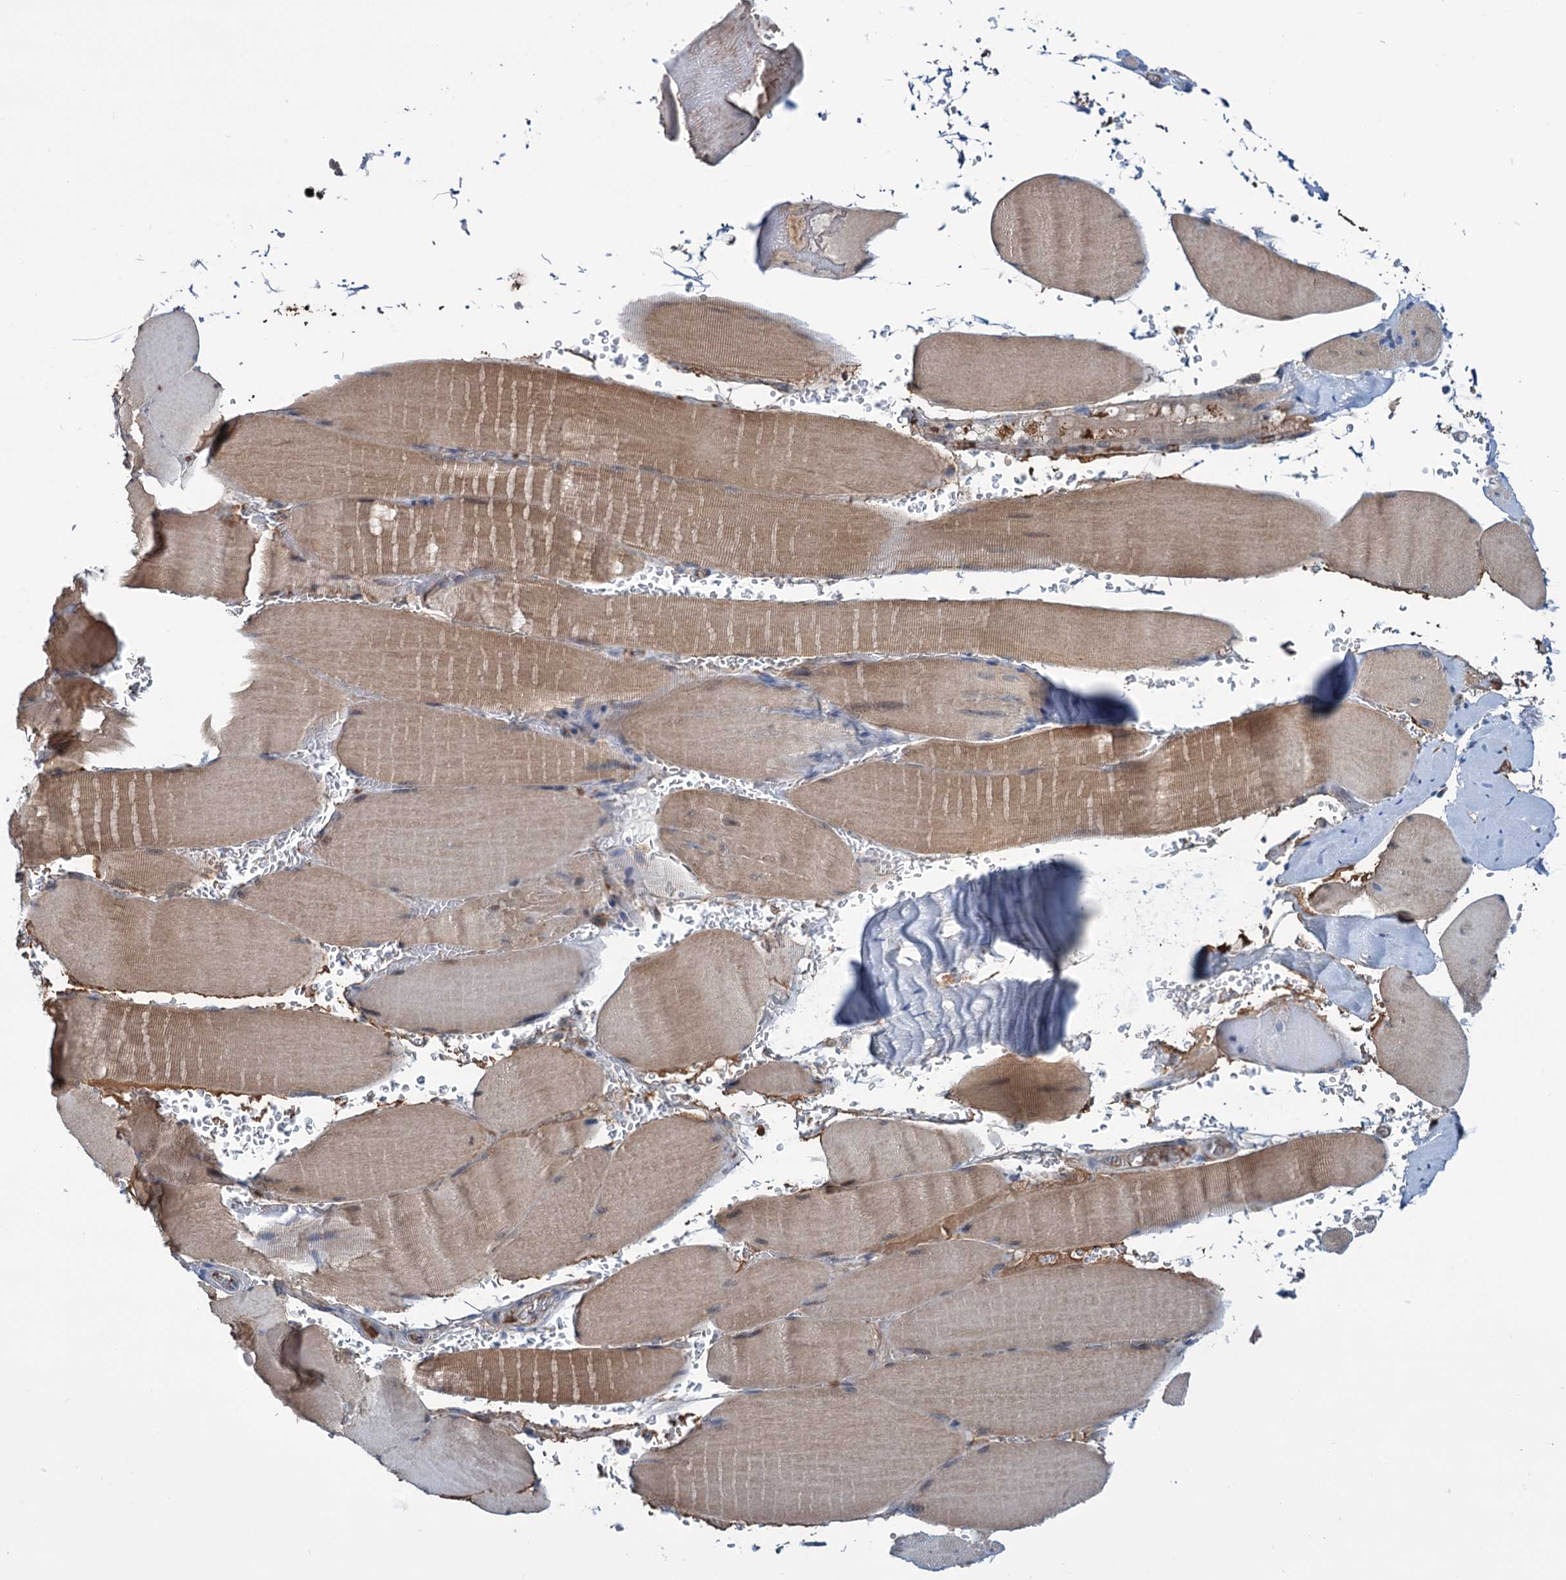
{"staining": {"intensity": "moderate", "quantity": ">75%", "location": "cytoplasmic/membranous,nuclear"}, "tissue": "skeletal muscle", "cell_type": "Myocytes", "image_type": "normal", "snomed": [{"axis": "morphology", "description": "Normal tissue, NOS"}, {"axis": "topography", "description": "Skeletal muscle"}, {"axis": "topography", "description": "Head-Neck"}], "caption": "Skeletal muscle stained with a brown dye exhibits moderate cytoplasmic/membranous,nuclear positive staining in approximately >75% of myocytes.", "gene": "LPIN1", "patient": {"sex": "male", "age": 66}}